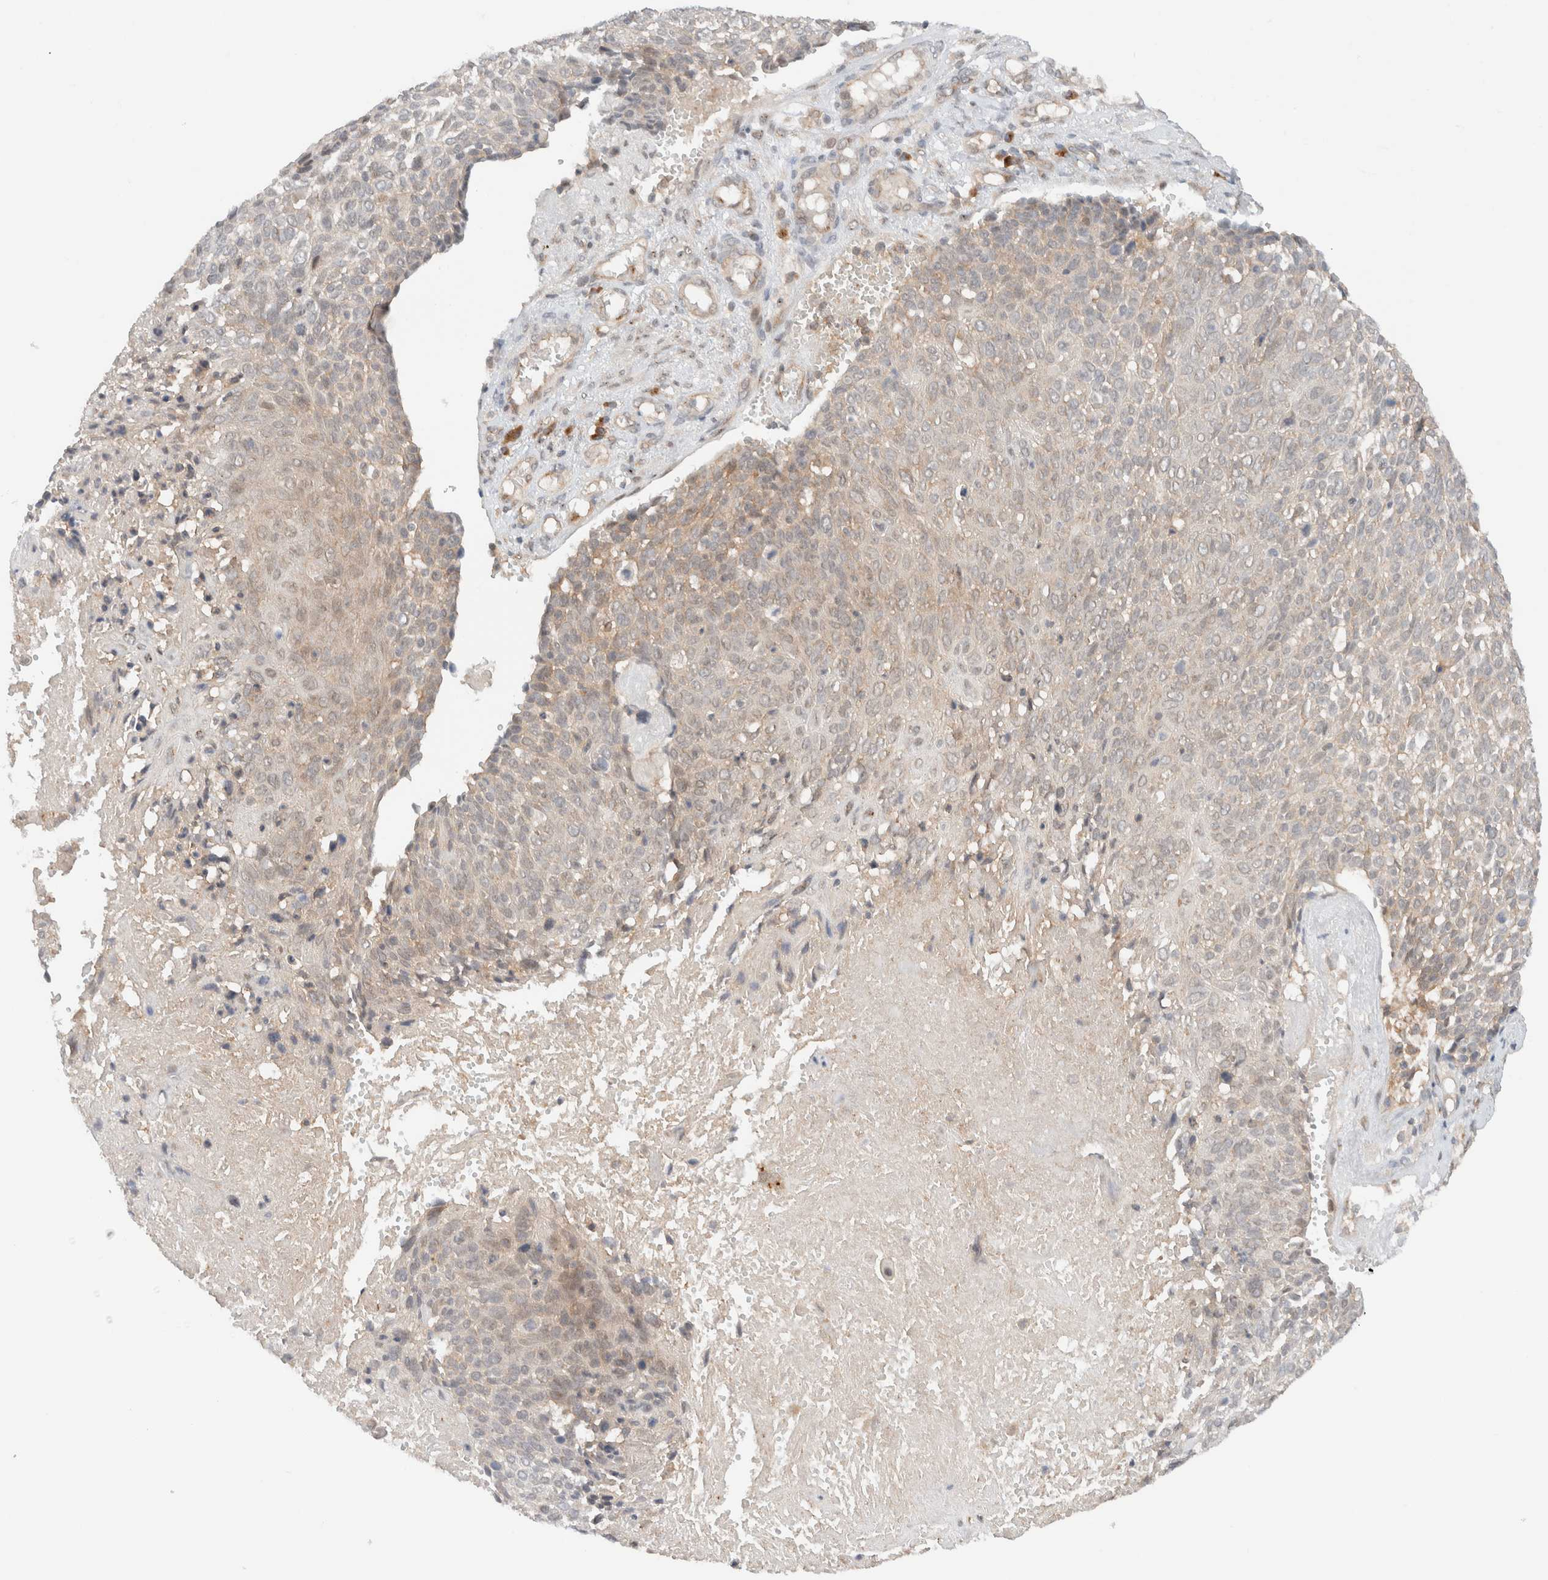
{"staining": {"intensity": "weak", "quantity": "<25%", "location": "cytoplasmic/membranous"}, "tissue": "cervical cancer", "cell_type": "Tumor cells", "image_type": "cancer", "snomed": [{"axis": "morphology", "description": "Squamous cell carcinoma, NOS"}, {"axis": "topography", "description": "Cervix"}], "caption": "Human cervical cancer stained for a protein using immunohistochemistry (IHC) shows no expression in tumor cells.", "gene": "ARFGEF2", "patient": {"sex": "female", "age": 74}}